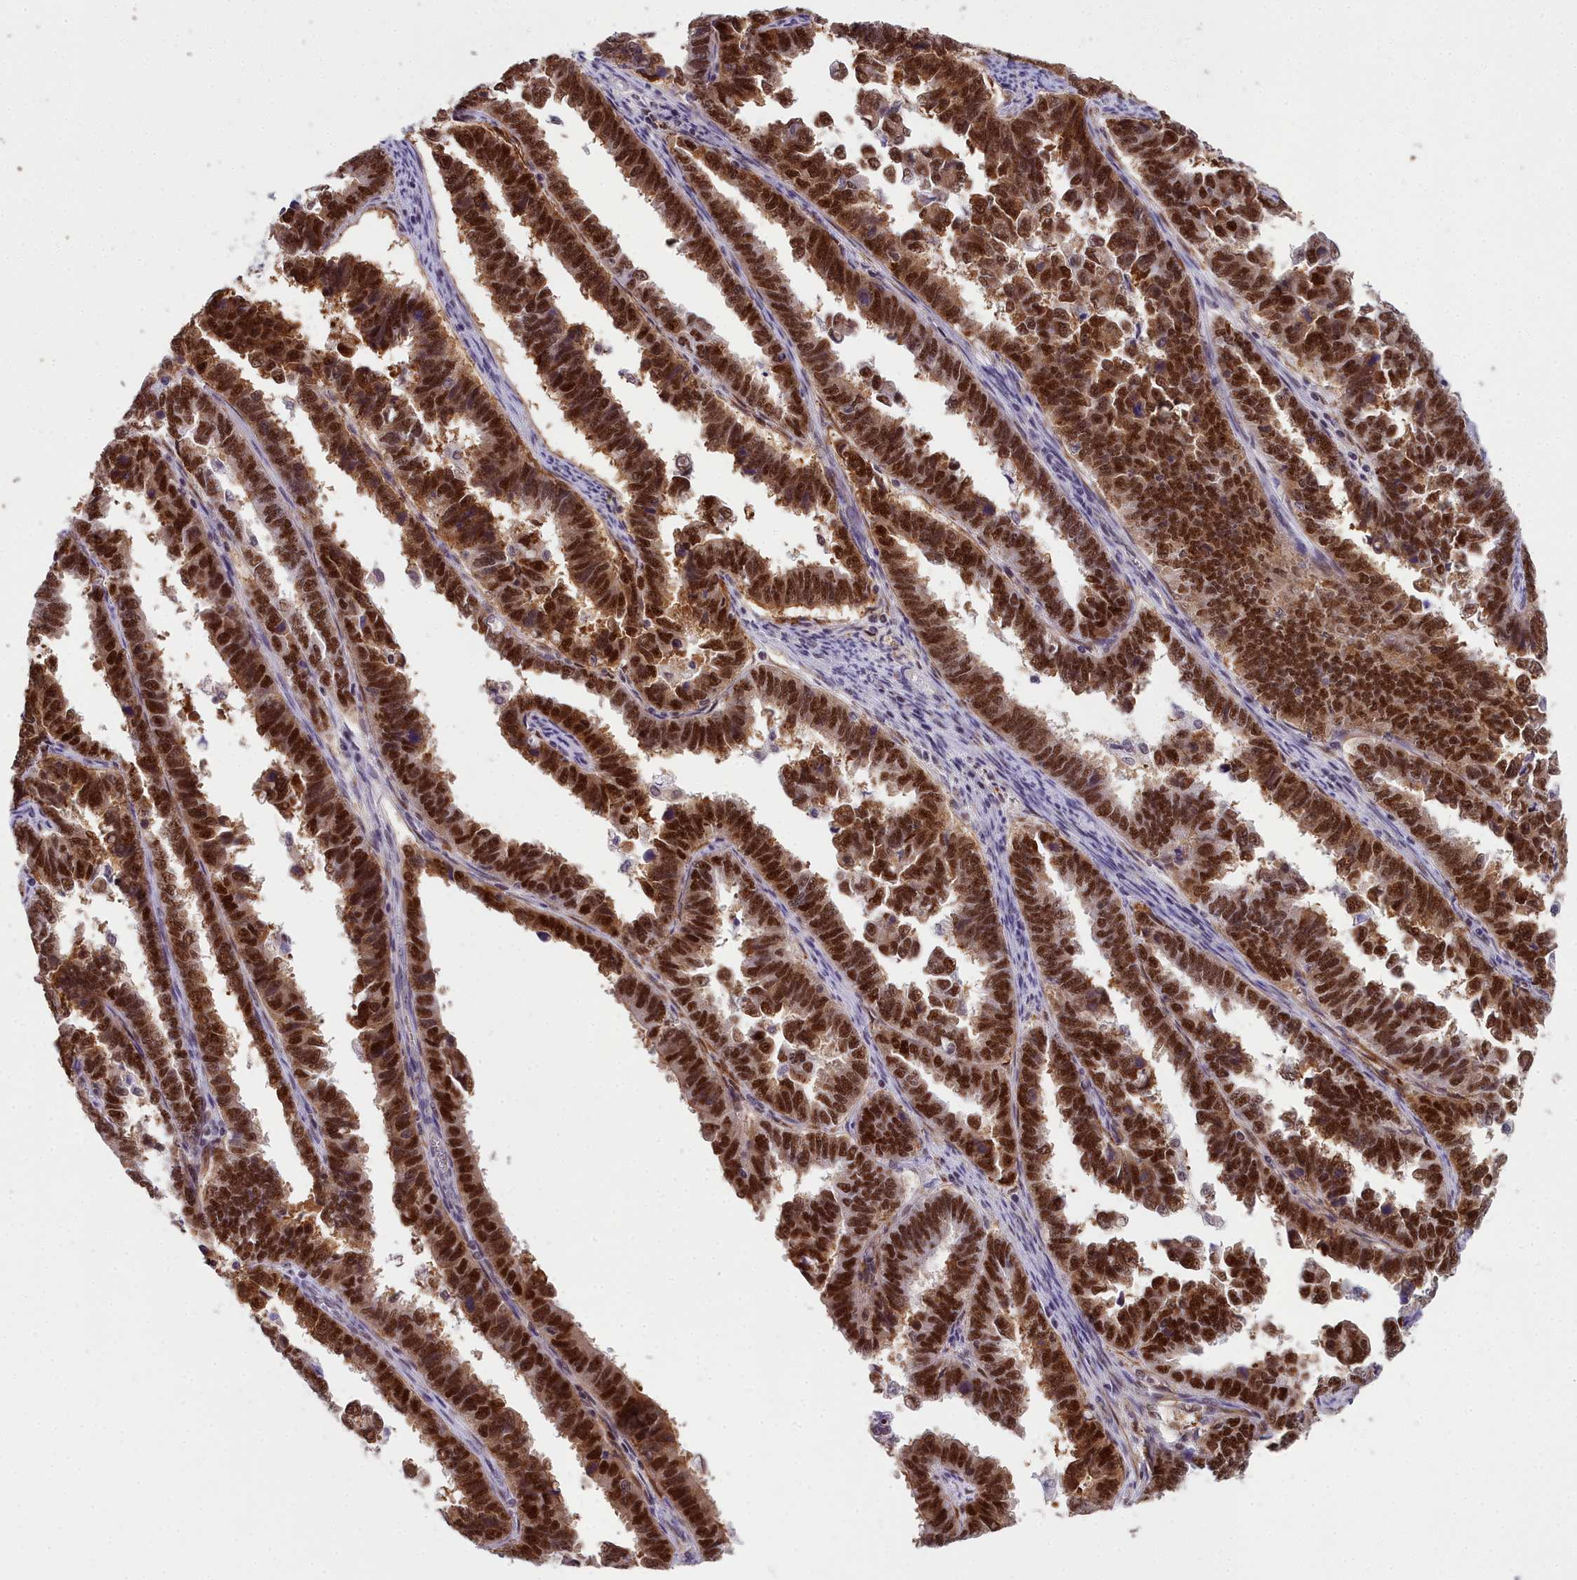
{"staining": {"intensity": "strong", "quantity": ">75%", "location": "cytoplasmic/membranous,nuclear"}, "tissue": "endometrial cancer", "cell_type": "Tumor cells", "image_type": "cancer", "snomed": [{"axis": "morphology", "description": "Adenocarcinoma, NOS"}, {"axis": "topography", "description": "Endometrium"}], "caption": "Human adenocarcinoma (endometrial) stained with a protein marker displays strong staining in tumor cells.", "gene": "CCDC97", "patient": {"sex": "female", "age": 75}}